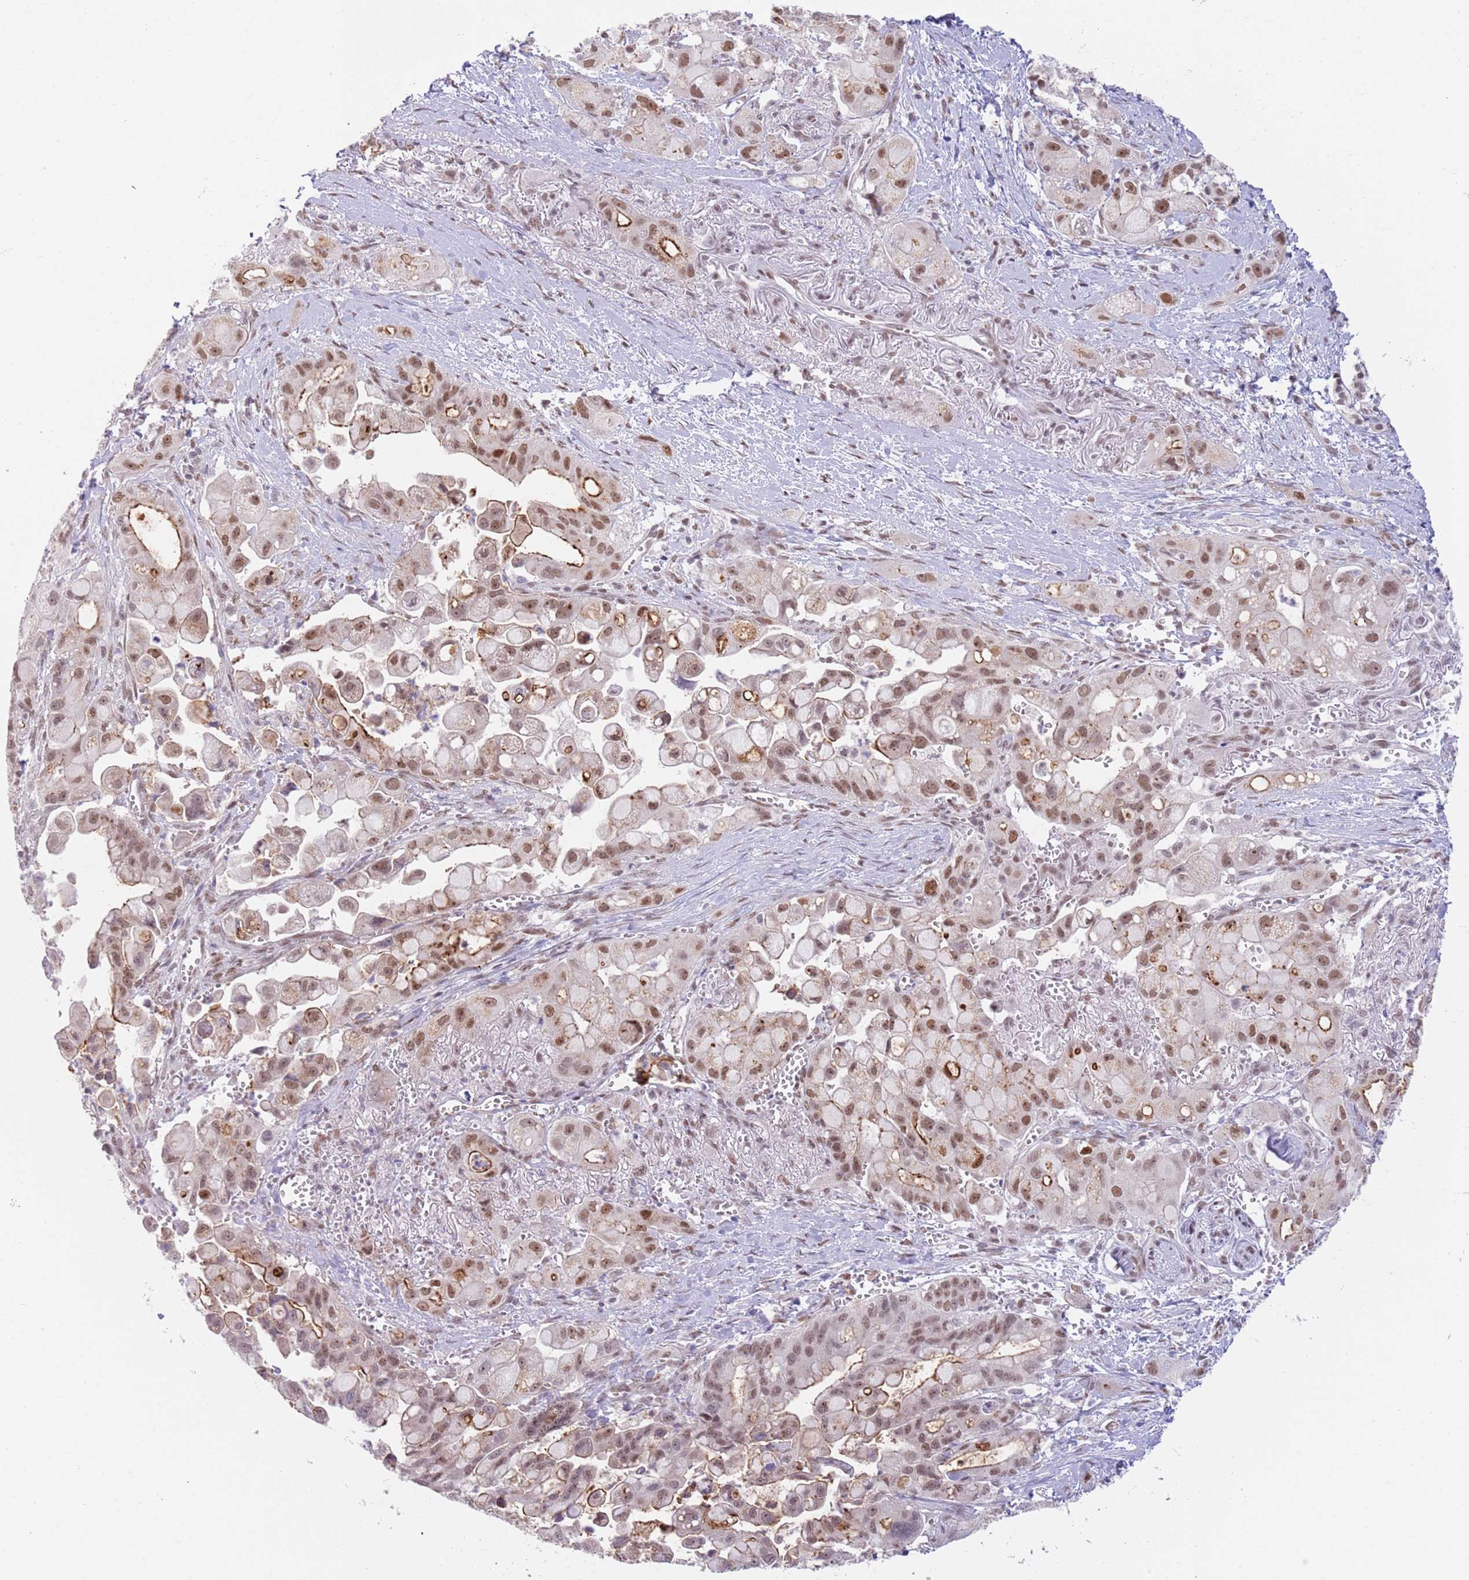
{"staining": {"intensity": "moderate", "quantity": ">75%", "location": "cytoplasmic/membranous,nuclear"}, "tissue": "pancreatic cancer", "cell_type": "Tumor cells", "image_type": "cancer", "snomed": [{"axis": "morphology", "description": "Adenocarcinoma, NOS"}, {"axis": "topography", "description": "Pancreas"}], "caption": "High-magnification brightfield microscopy of adenocarcinoma (pancreatic) stained with DAB (brown) and counterstained with hematoxylin (blue). tumor cells exhibit moderate cytoplasmic/membranous and nuclear expression is present in about>75% of cells.", "gene": "RFX1", "patient": {"sex": "male", "age": 68}}